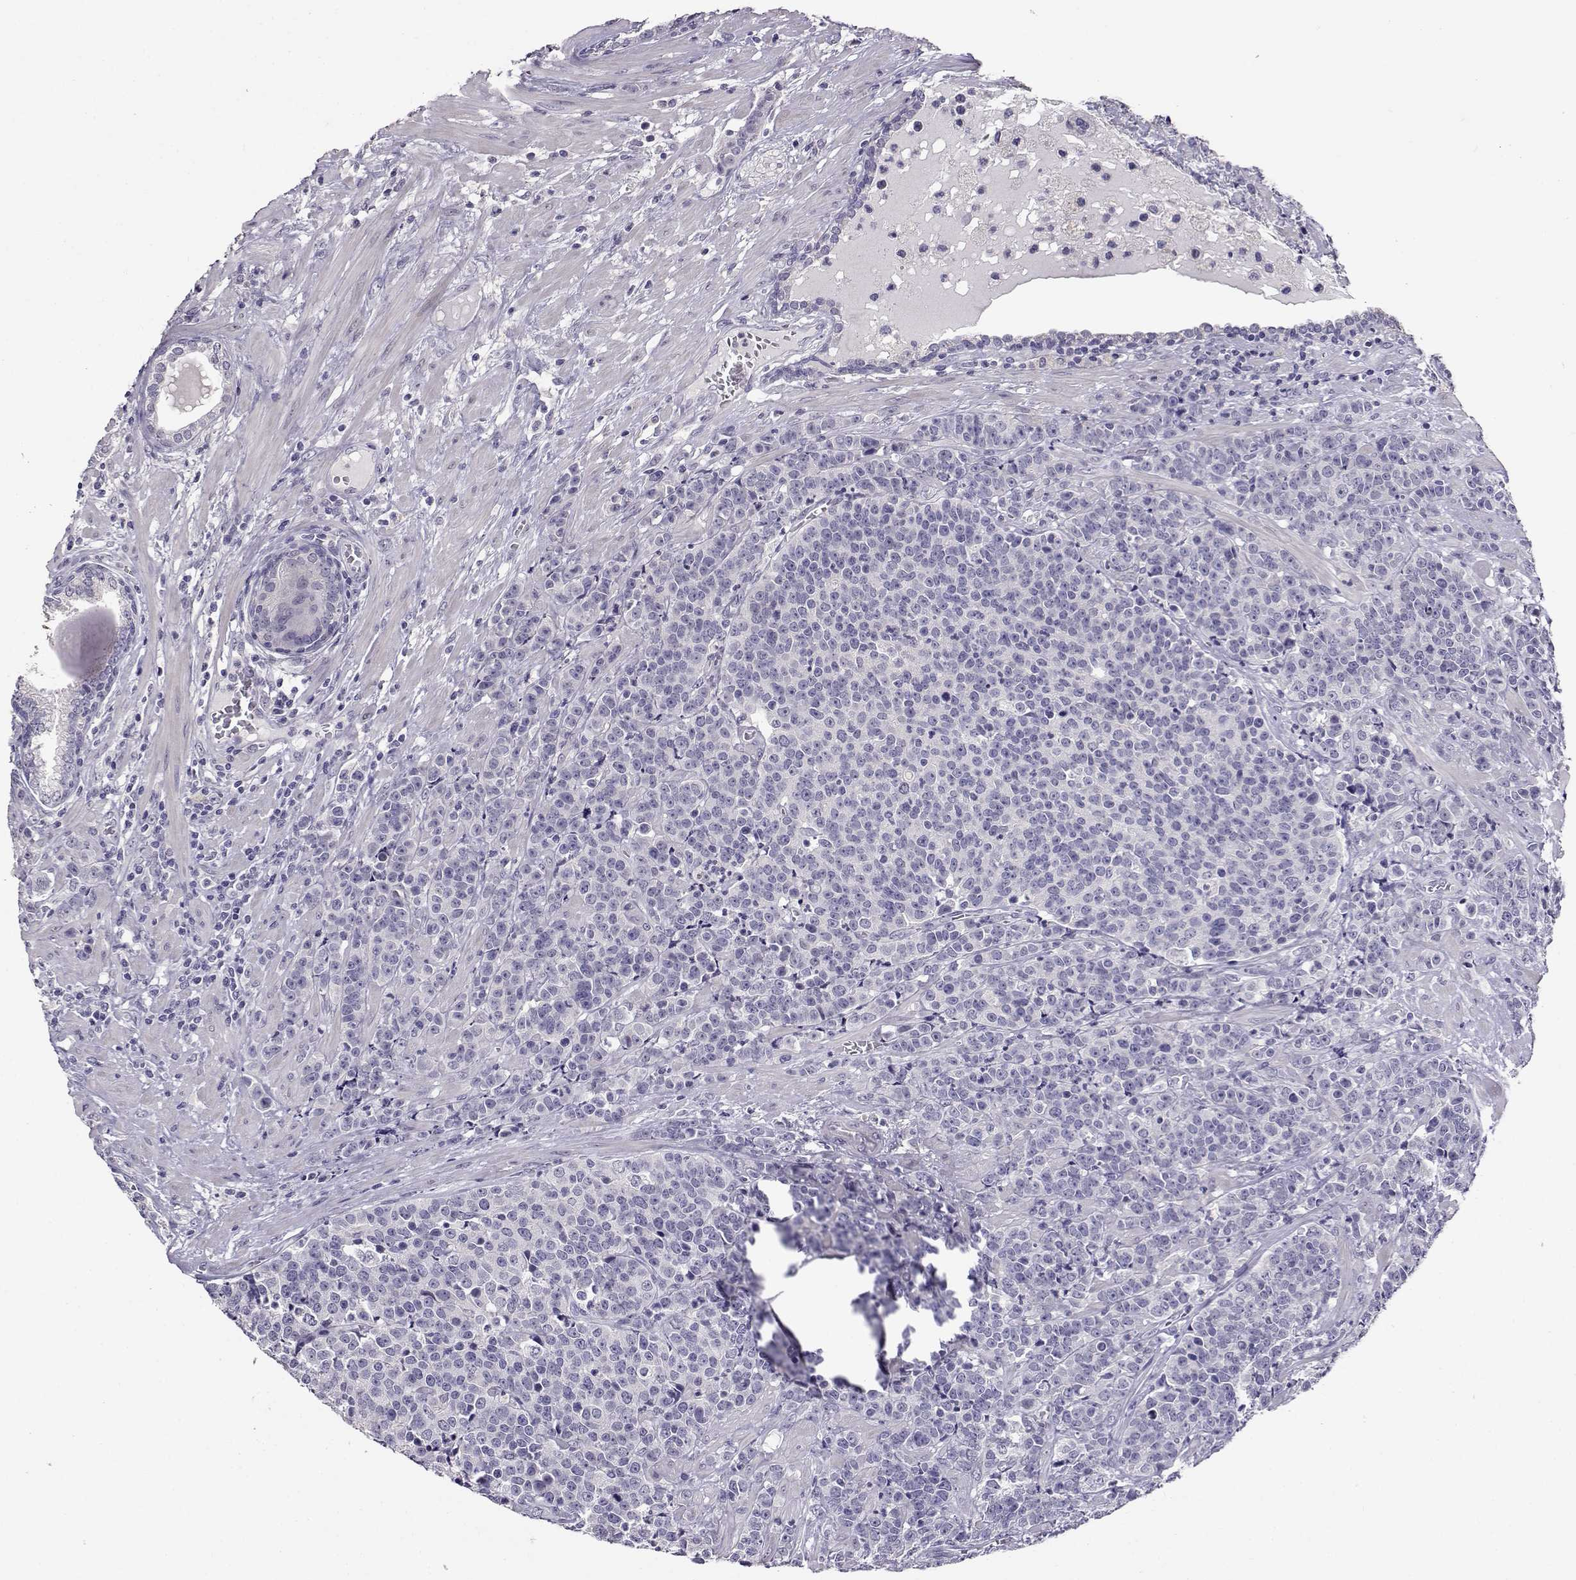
{"staining": {"intensity": "negative", "quantity": "none", "location": "none"}, "tissue": "prostate cancer", "cell_type": "Tumor cells", "image_type": "cancer", "snomed": [{"axis": "morphology", "description": "Adenocarcinoma, NOS"}, {"axis": "topography", "description": "Prostate"}], "caption": "The micrograph shows no significant staining in tumor cells of adenocarcinoma (prostate).", "gene": "RHOXF2", "patient": {"sex": "male", "age": 67}}